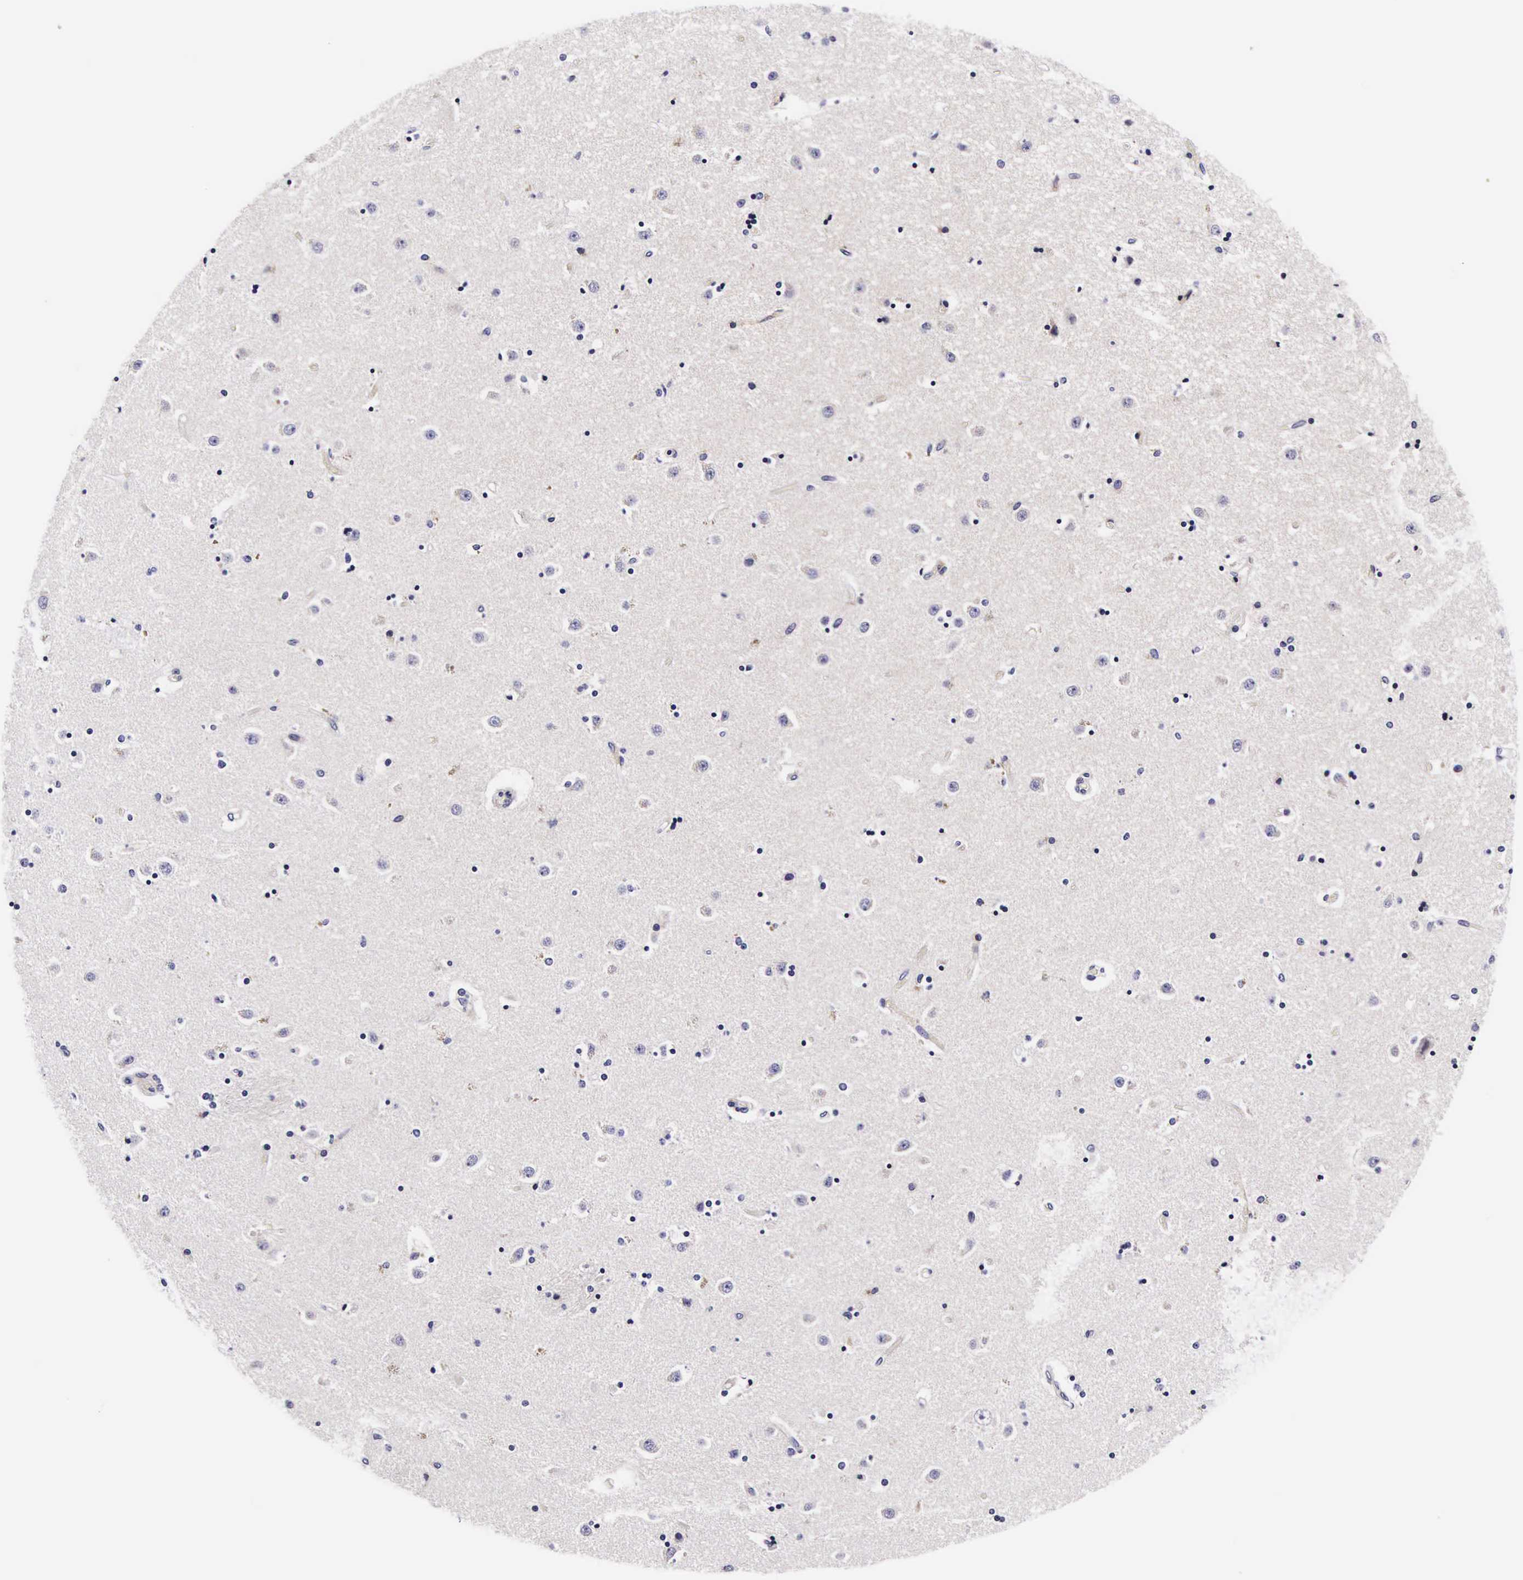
{"staining": {"intensity": "negative", "quantity": "none", "location": "none"}, "tissue": "caudate", "cell_type": "Glial cells", "image_type": "normal", "snomed": [{"axis": "morphology", "description": "Normal tissue, NOS"}, {"axis": "topography", "description": "Lateral ventricle wall"}], "caption": "Protein analysis of unremarkable caudate reveals no significant positivity in glial cells. Brightfield microscopy of IHC stained with DAB (3,3'-diaminobenzidine) (brown) and hematoxylin (blue), captured at high magnification.", "gene": "UPRT", "patient": {"sex": "female", "age": 54}}